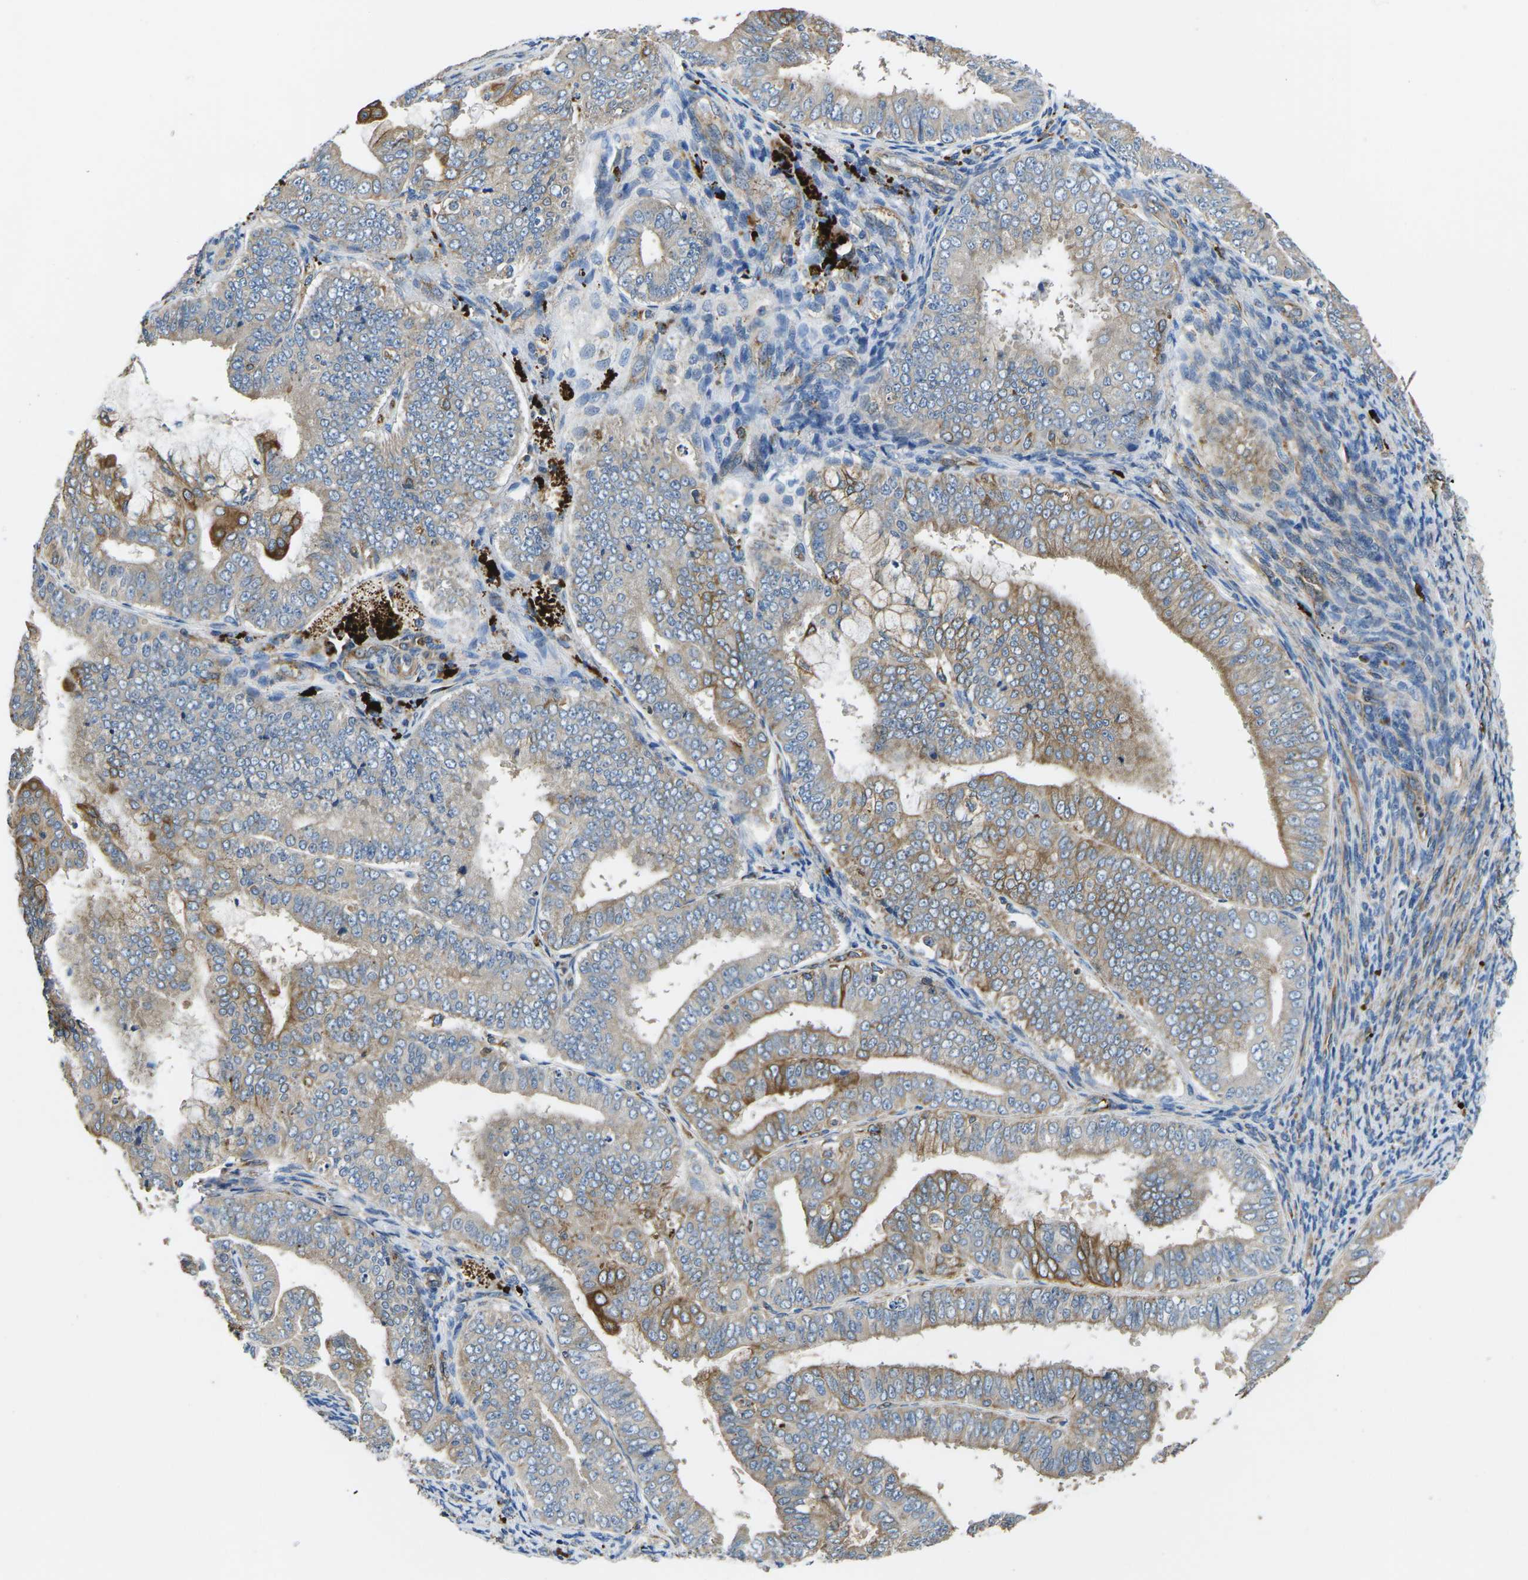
{"staining": {"intensity": "weak", "quantity": ">75%", "location": "cytoplasmic/membranous"}, "tissue": "endometrial cancer", "cell_type": "Tumor cells", "image_type": "cancer", "snomed": [{"axis": "morphology", "description": "Adenocarcinoma, NOS"}, {"axis": "topography", "description": "Endometrium"}], "caption": "The image exhibits staining of endometrial cancer (adenocarcinoma), revealing weak cytoplasmic/membranous protein positivity (brown color) within tumor cells. Ihc stains the protein in brown and the nuclei are stained blue.", "gene": "KCNJ15", "patient": {"sex": "female", "age": 63}}